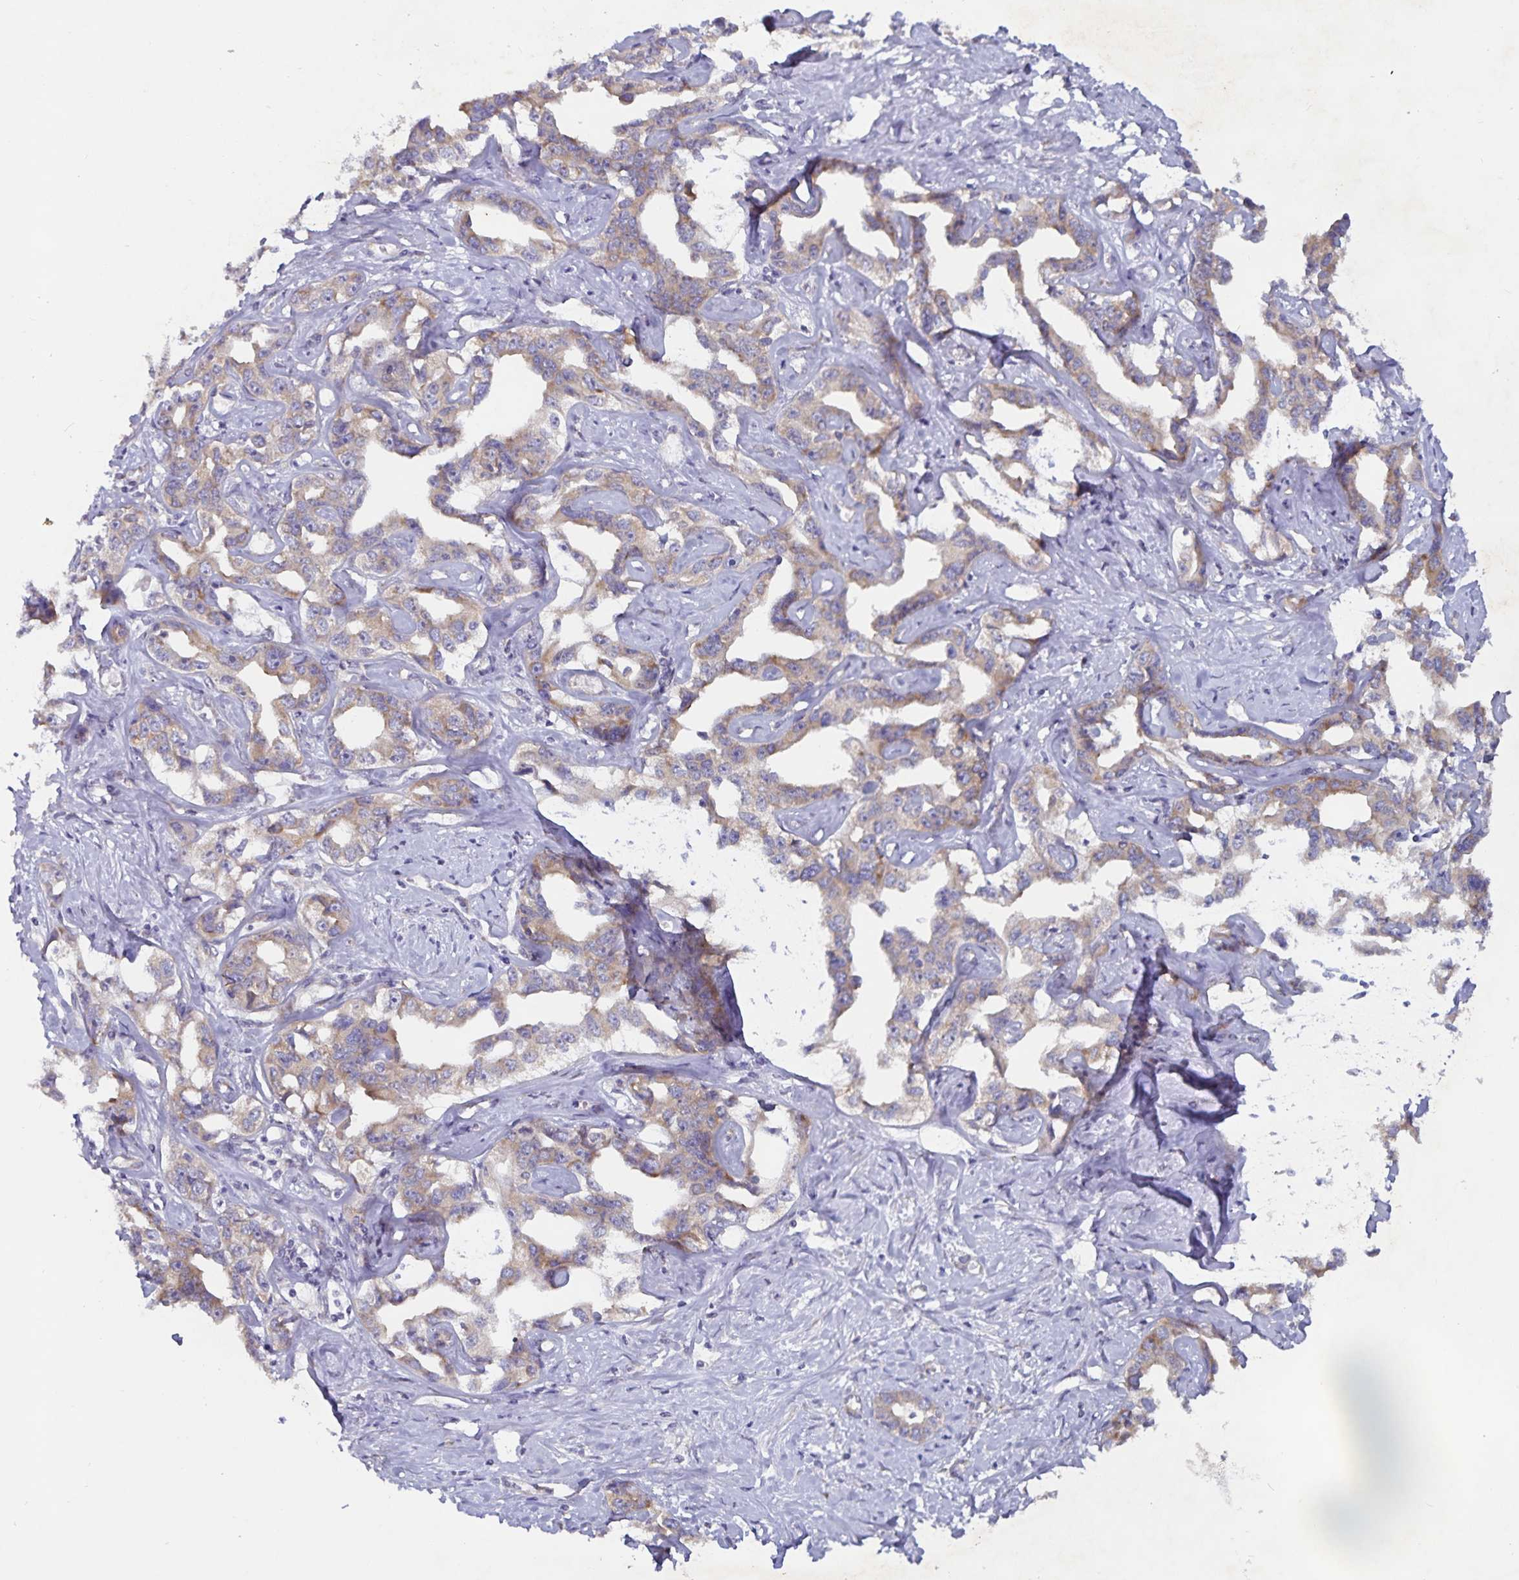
{"staining": {"intensity": "moderate", "quantity": ">75%", "location": "cytoplasmic/membranous"}, "tissue": "liver cancer", "cell_type": "Tumor cells", "image_type": "cancer", "snomed": [{"axis": "morphology", "description": "Cholangiocarcinoma"}, {"axis": "topography", "description": "Liver"}], "caption": "Immunohistochemical staining of human liver cancer (cholangiocarcinoma) displays medium levels of moderate cytoplasmic/membranous protein expression in approximately >75% of tumor cells.", "gene": "FAM120A", "patient": {"sex": "male", "age": 59}}